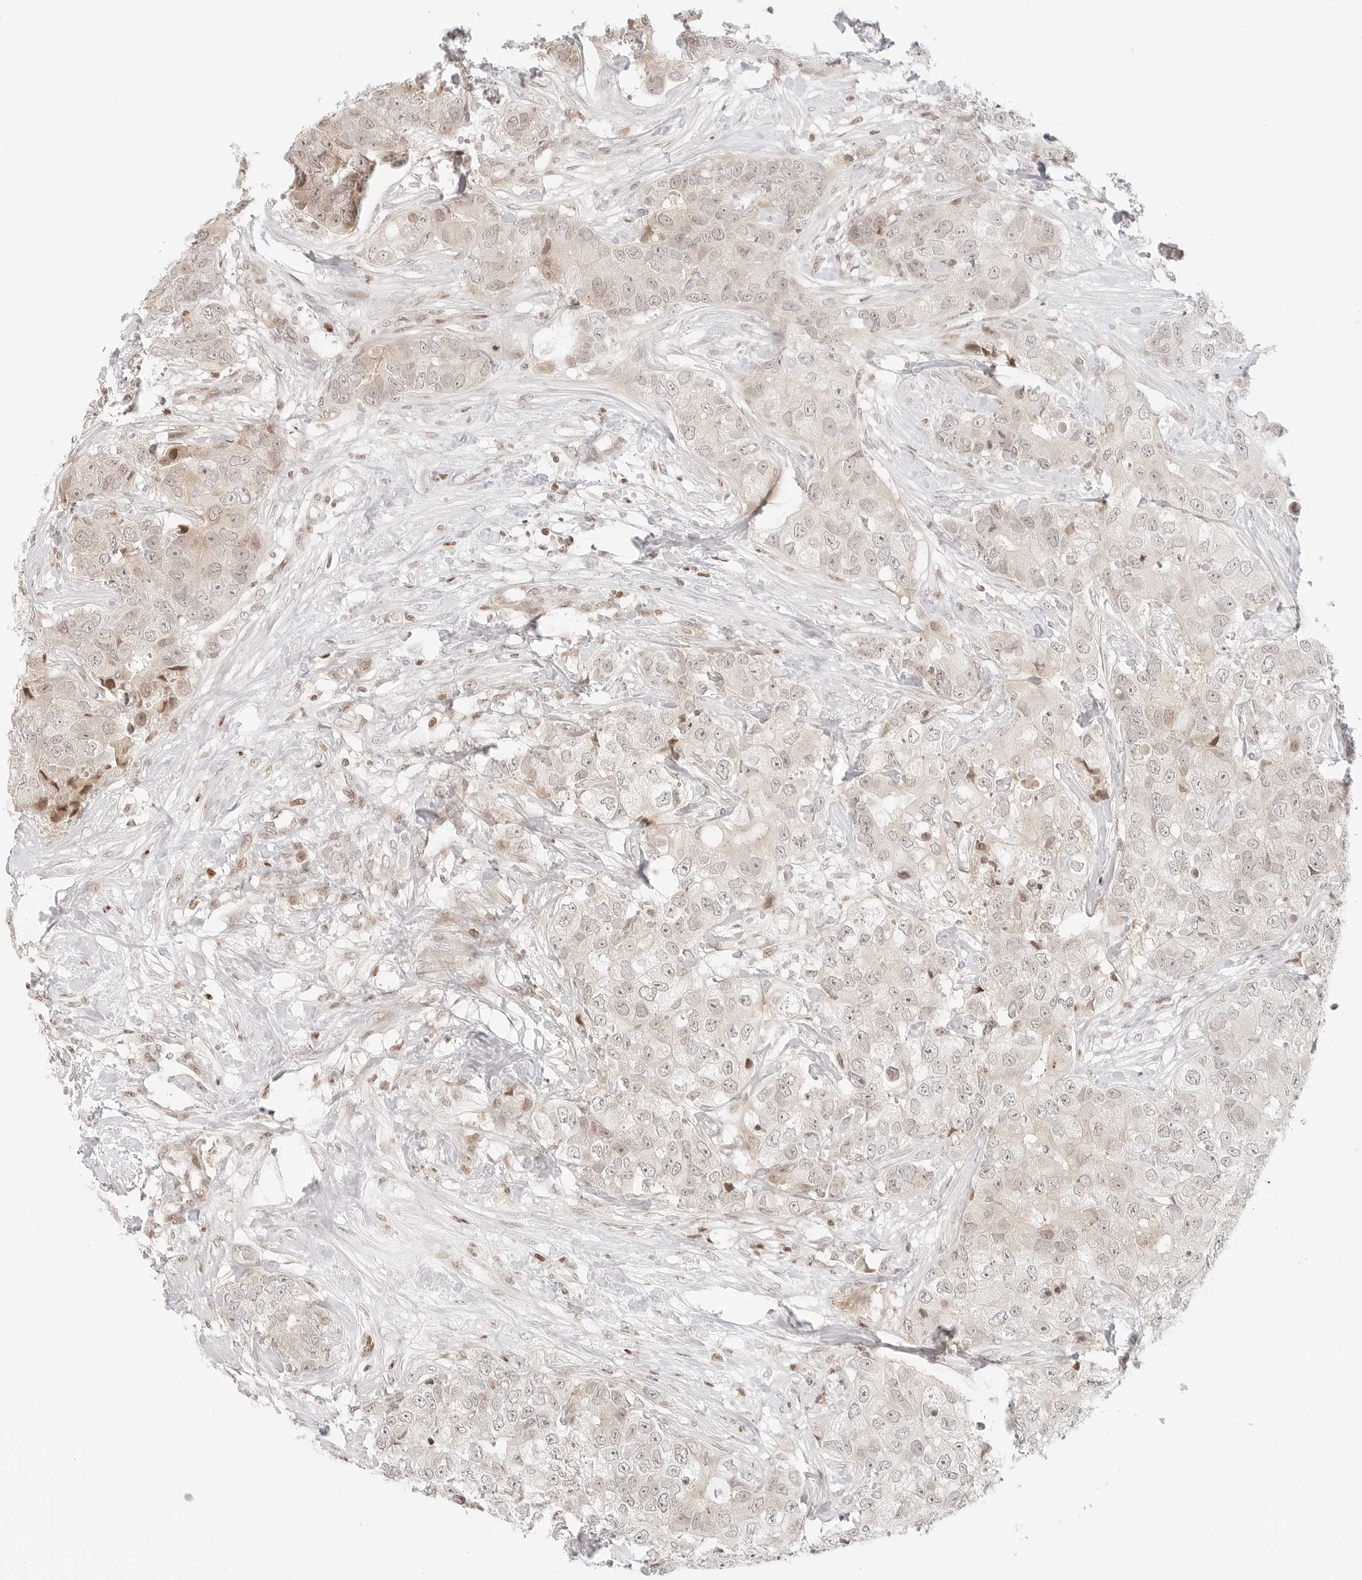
{"staining": {"intensity": "weak", "quantity": "25%-75%", "location": "cytoplasmic/membranous,nuclear"}, "tissue": "breast cancer", "cell_type": "Tumor cells", "image_type": "cancer", "snomed": [{"axis": "morphology", "description": "Duct carcinoma"}, {"axis": "topography", "description": "Breast"}], "caption": "Immunohistochemistry (IHC) (DAB) staining of human breast intraductal carcinoma shows weak cytoplasmic/membranous and nuclear protein expression in approximately 25%-75% of tumor cells.", "gene": "RPS6KL1", "patient": {"sex": "female", "age": 62}}